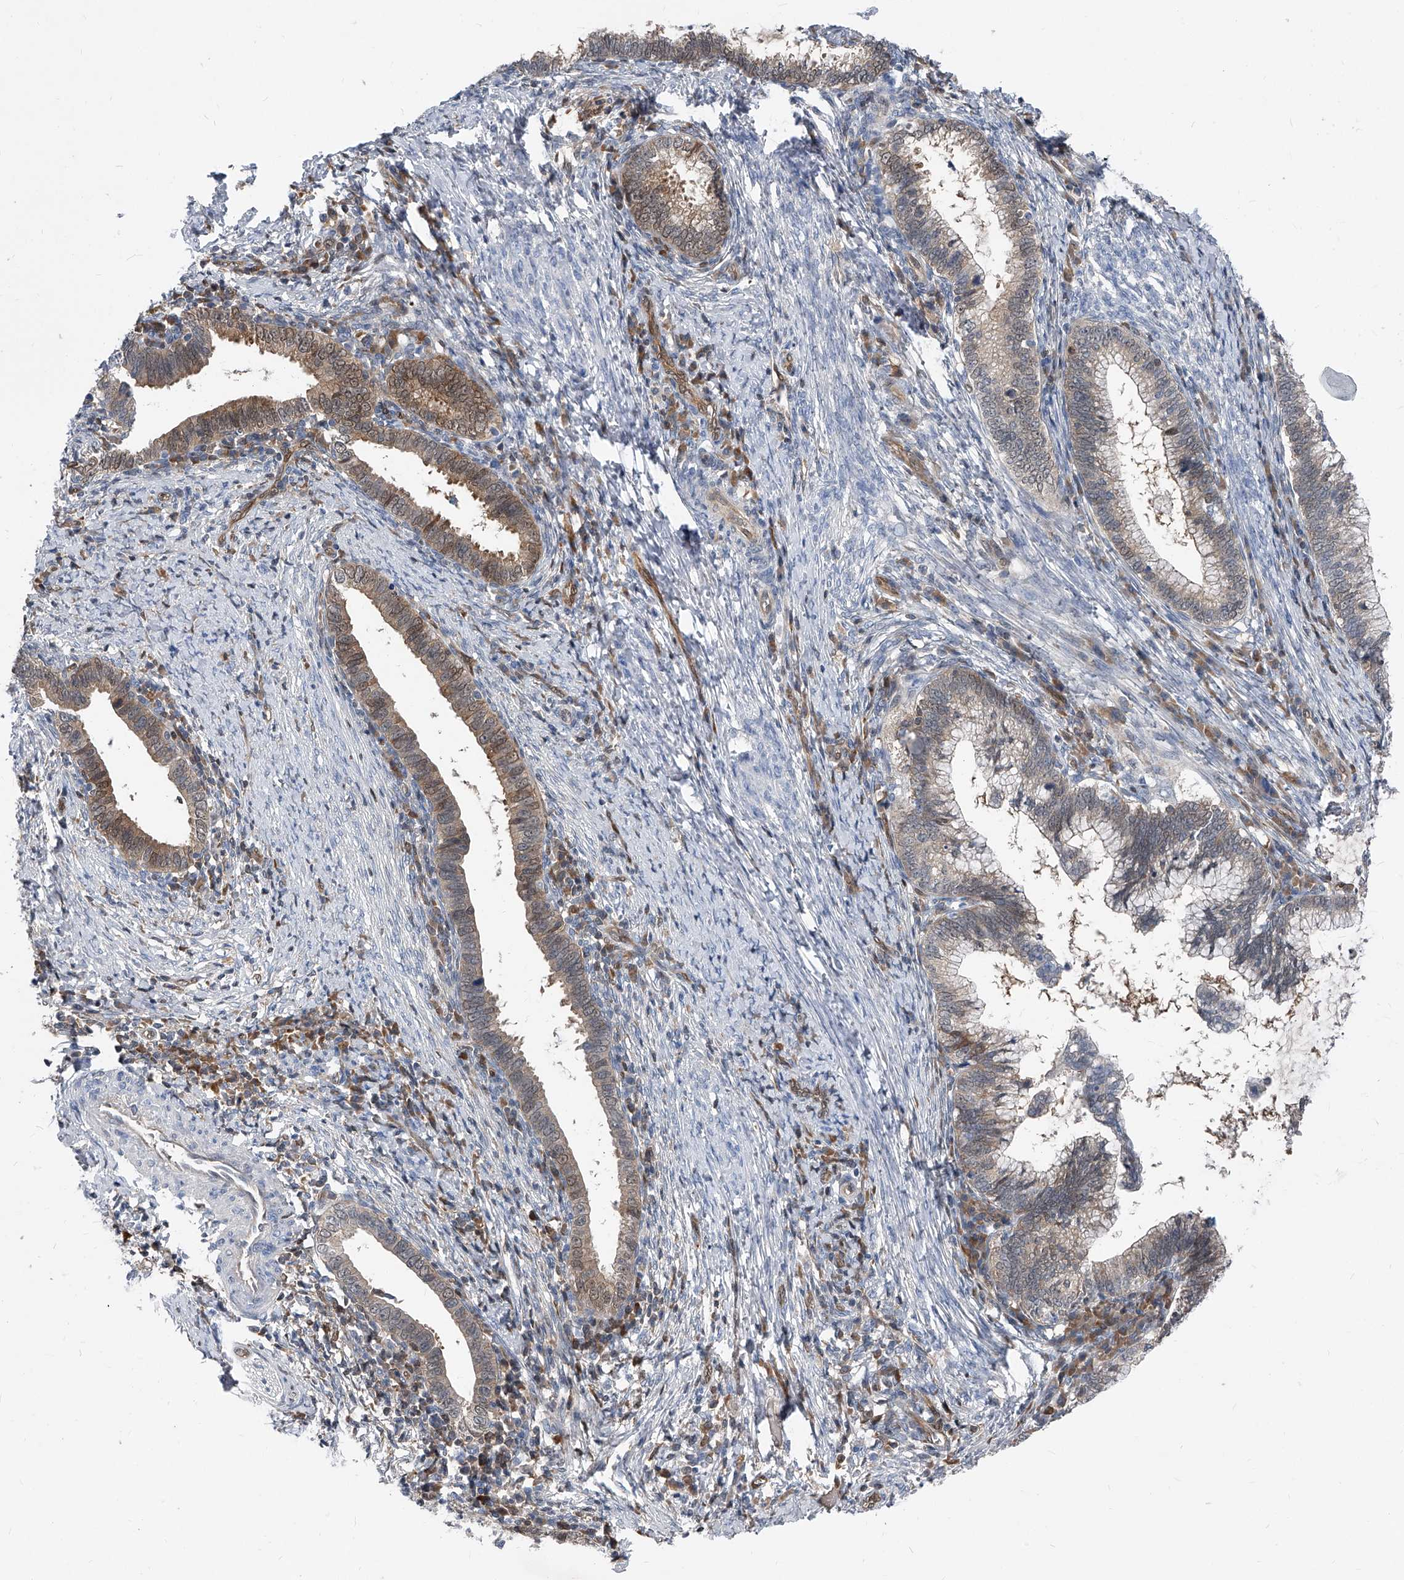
{"staining": {"intensity": "weak", "quantity": ">75%", "location": "cytoplasmic/membranous"}, "tissue": "cervical cancer", "cell_type": "Tumor cells", "image_type": "cancer", "snomed": [{"axis": "morphology", "description": "Adenocarcinoma, NOS"}, {"axis": "topography", "description": "Cervix"}], "caption": "Immunohistochemical staining of adenocarcinoma (cervical) demonstrates low levels of weak cytoplasmic/membranous protein staining in approximately >75% of tumor cells.", "gene": "MAP2K6", "patient": {"sex": "female", "age": 36}}